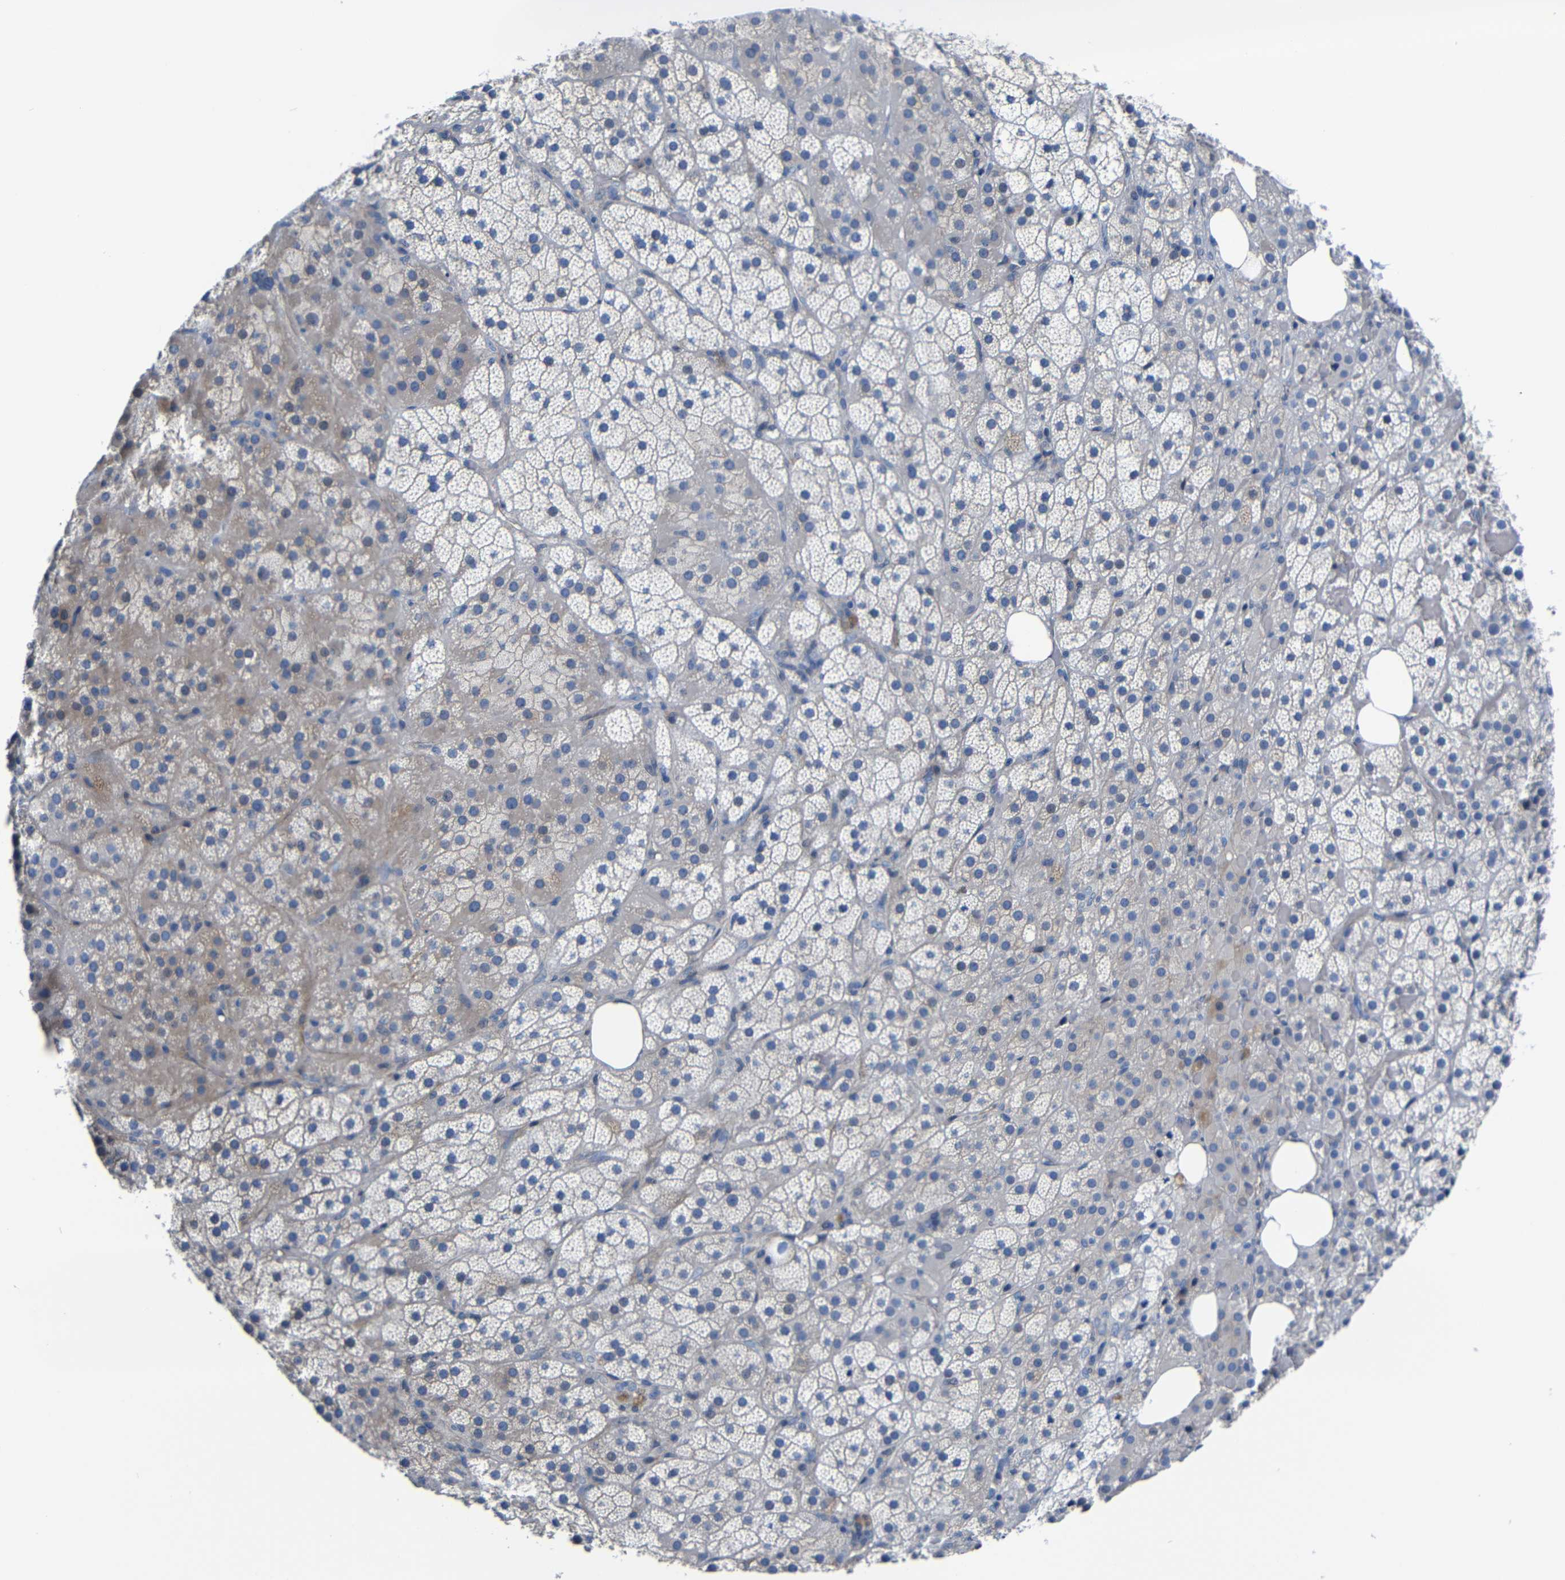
{"staining": {"intensity": "weak", "quantity": "<25%", "location": "cytoplasmic/membranous"}, "tissue": "adrenal gland", "cell_type": "Glandular cells", "image_type": "normal", "snomed": [{"axis": "morphology", "description": "Normal tissue, NOS"}, {"axis": "topography", "description": "Adrenal gland"}], "caption": "This micrograph is of benign adrenal gland stained with immunohistochemistry (IHC) to label a protein in brown with the nuclei are counter-stained blue. There is no expression in glandular cells.", "gene": "AFDN", "patient": {"sex": "female", "age": 59}}